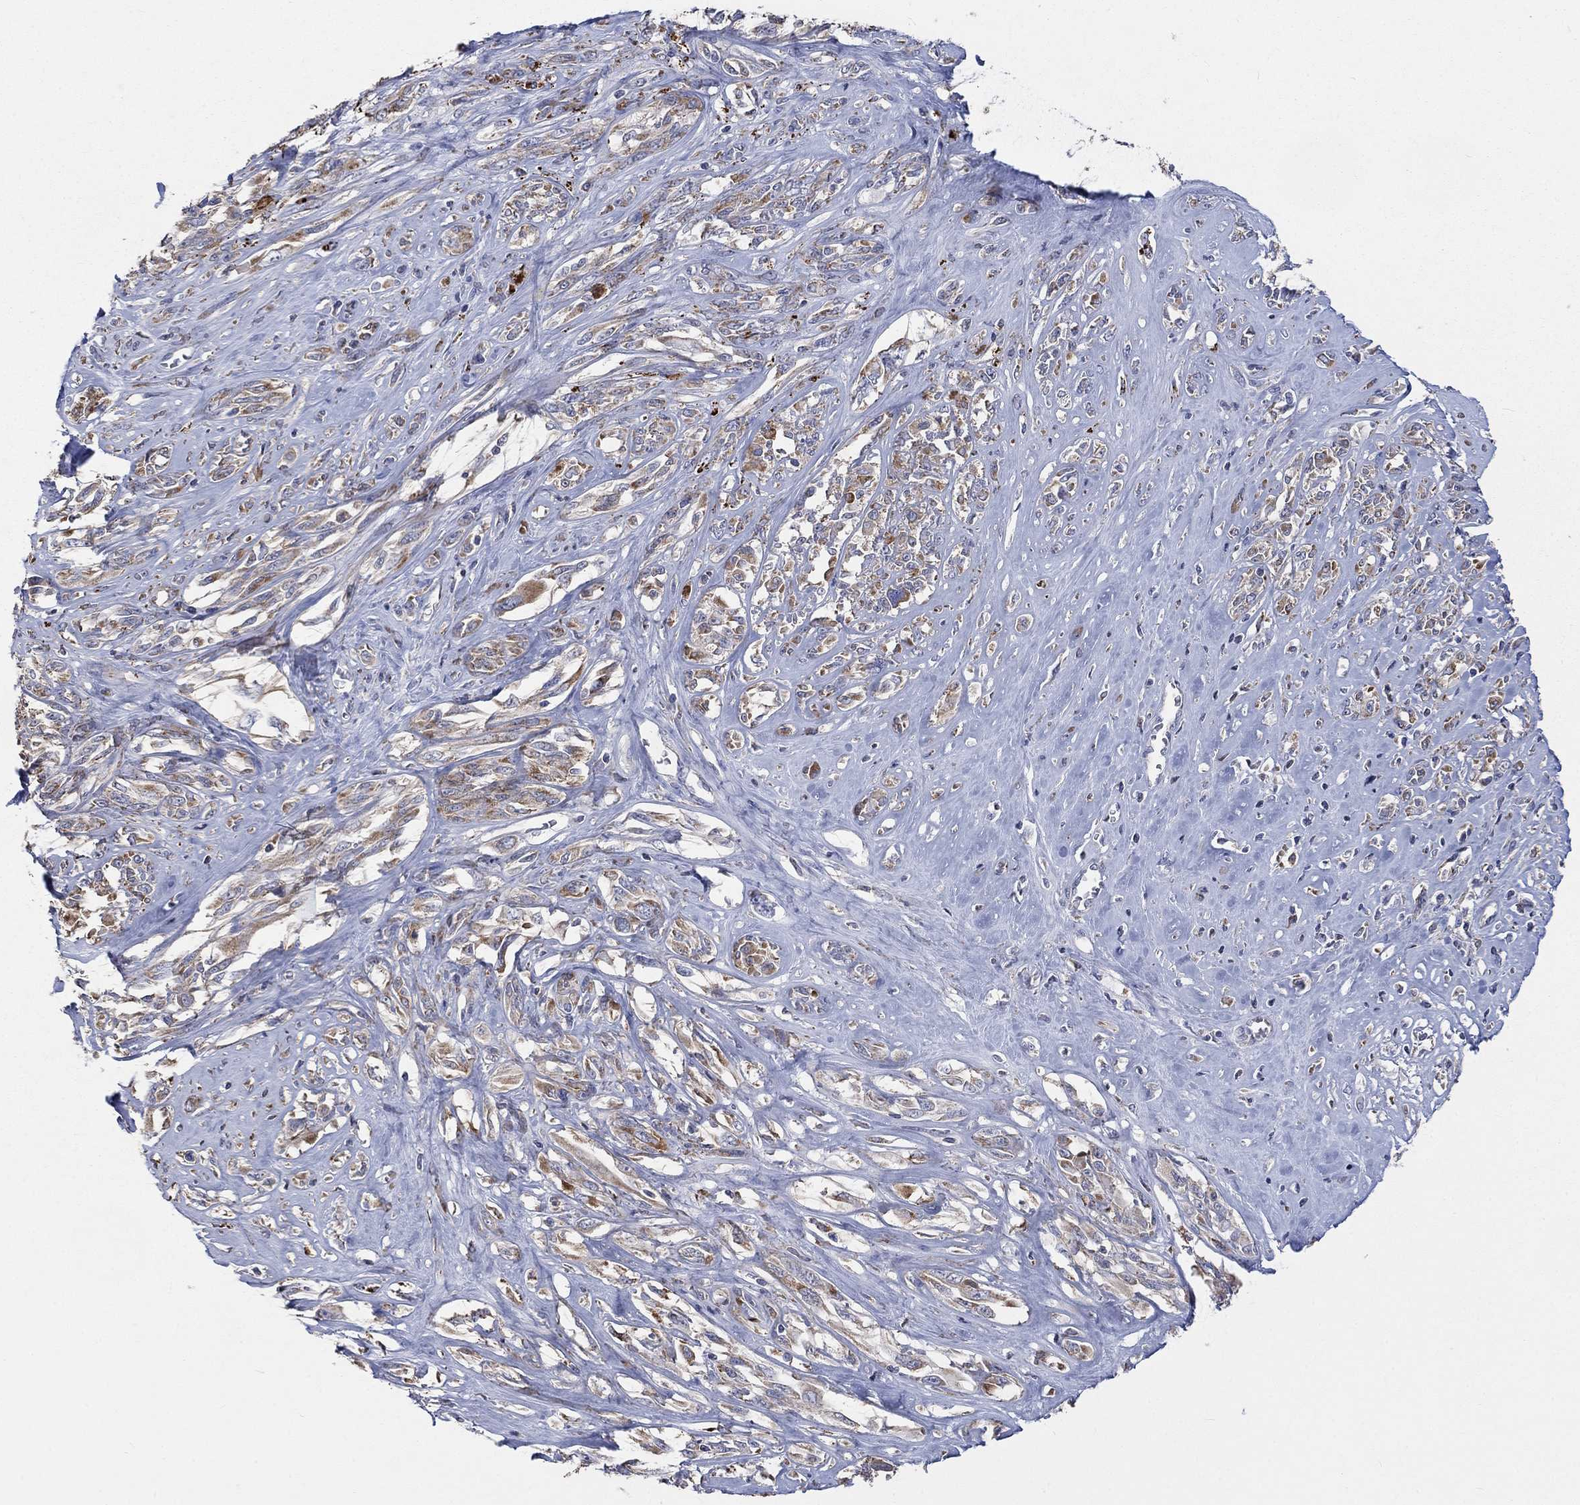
{"staining": {"intensity": "negative", "quantity": "none", "location": "none"}, "tissue": "melanoma", "cell_type": "Tumor cells", "image_type": "cancer", "snomed": [{"axis": "morphology", "description": "Malignant melanoma, NOS"}, {"axis": "topography", "description": "Skin"}], "caption": "High magnification brightfield microscopy of melanoma stained with DAB (3,3'-diaminobenzidine) (brown) and counterstained with hematoxylin (blue): tumor cells show no significant positivity. Brightfield microscopy of immunohistochemistry stained with DAB (brown) and hematoxylin (blue), captured at high magnification.", "gene": "UGT8", "patient": {"sex": "female", "age": 91}}